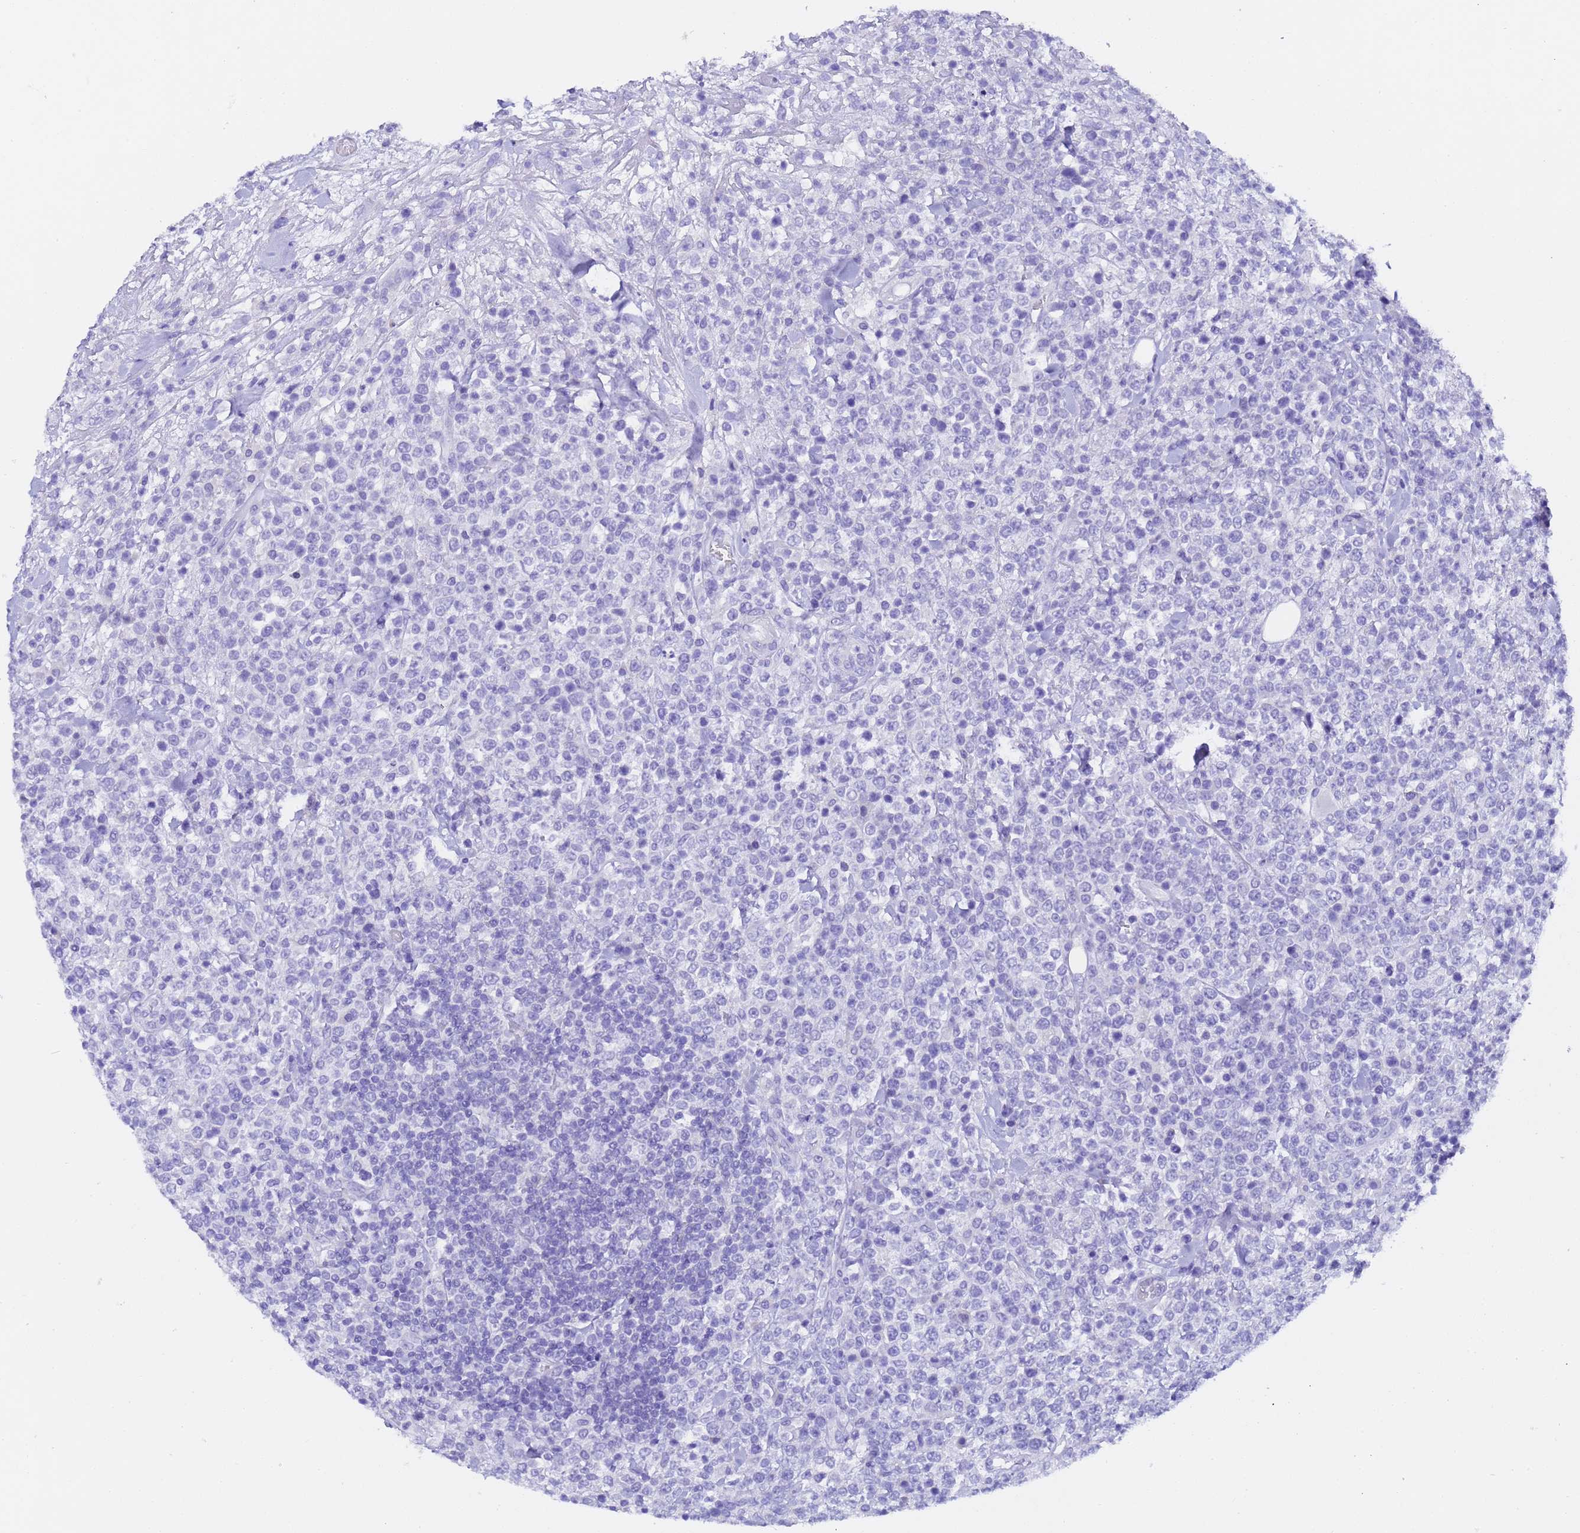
{"staining": {"intensity": "negative", "quantity": "none", "location": "none"}, "tissue": "lymphoma", "cell_type": "Tumor cells", "image_type": "cancer", "snomed": [{"axis": "morphology", "description": "Malignant lymphoma, non-Hodgkin's type, High grade"}, {"axis": "topography", "description": "Colon"}], "caption": "Tumor cells are negative for protein expression in human high-grade malignant lymphoma, non-Hodgkin's type.", "gene": "GABRA1", "patient": {"sex": "female", "age": 53}}